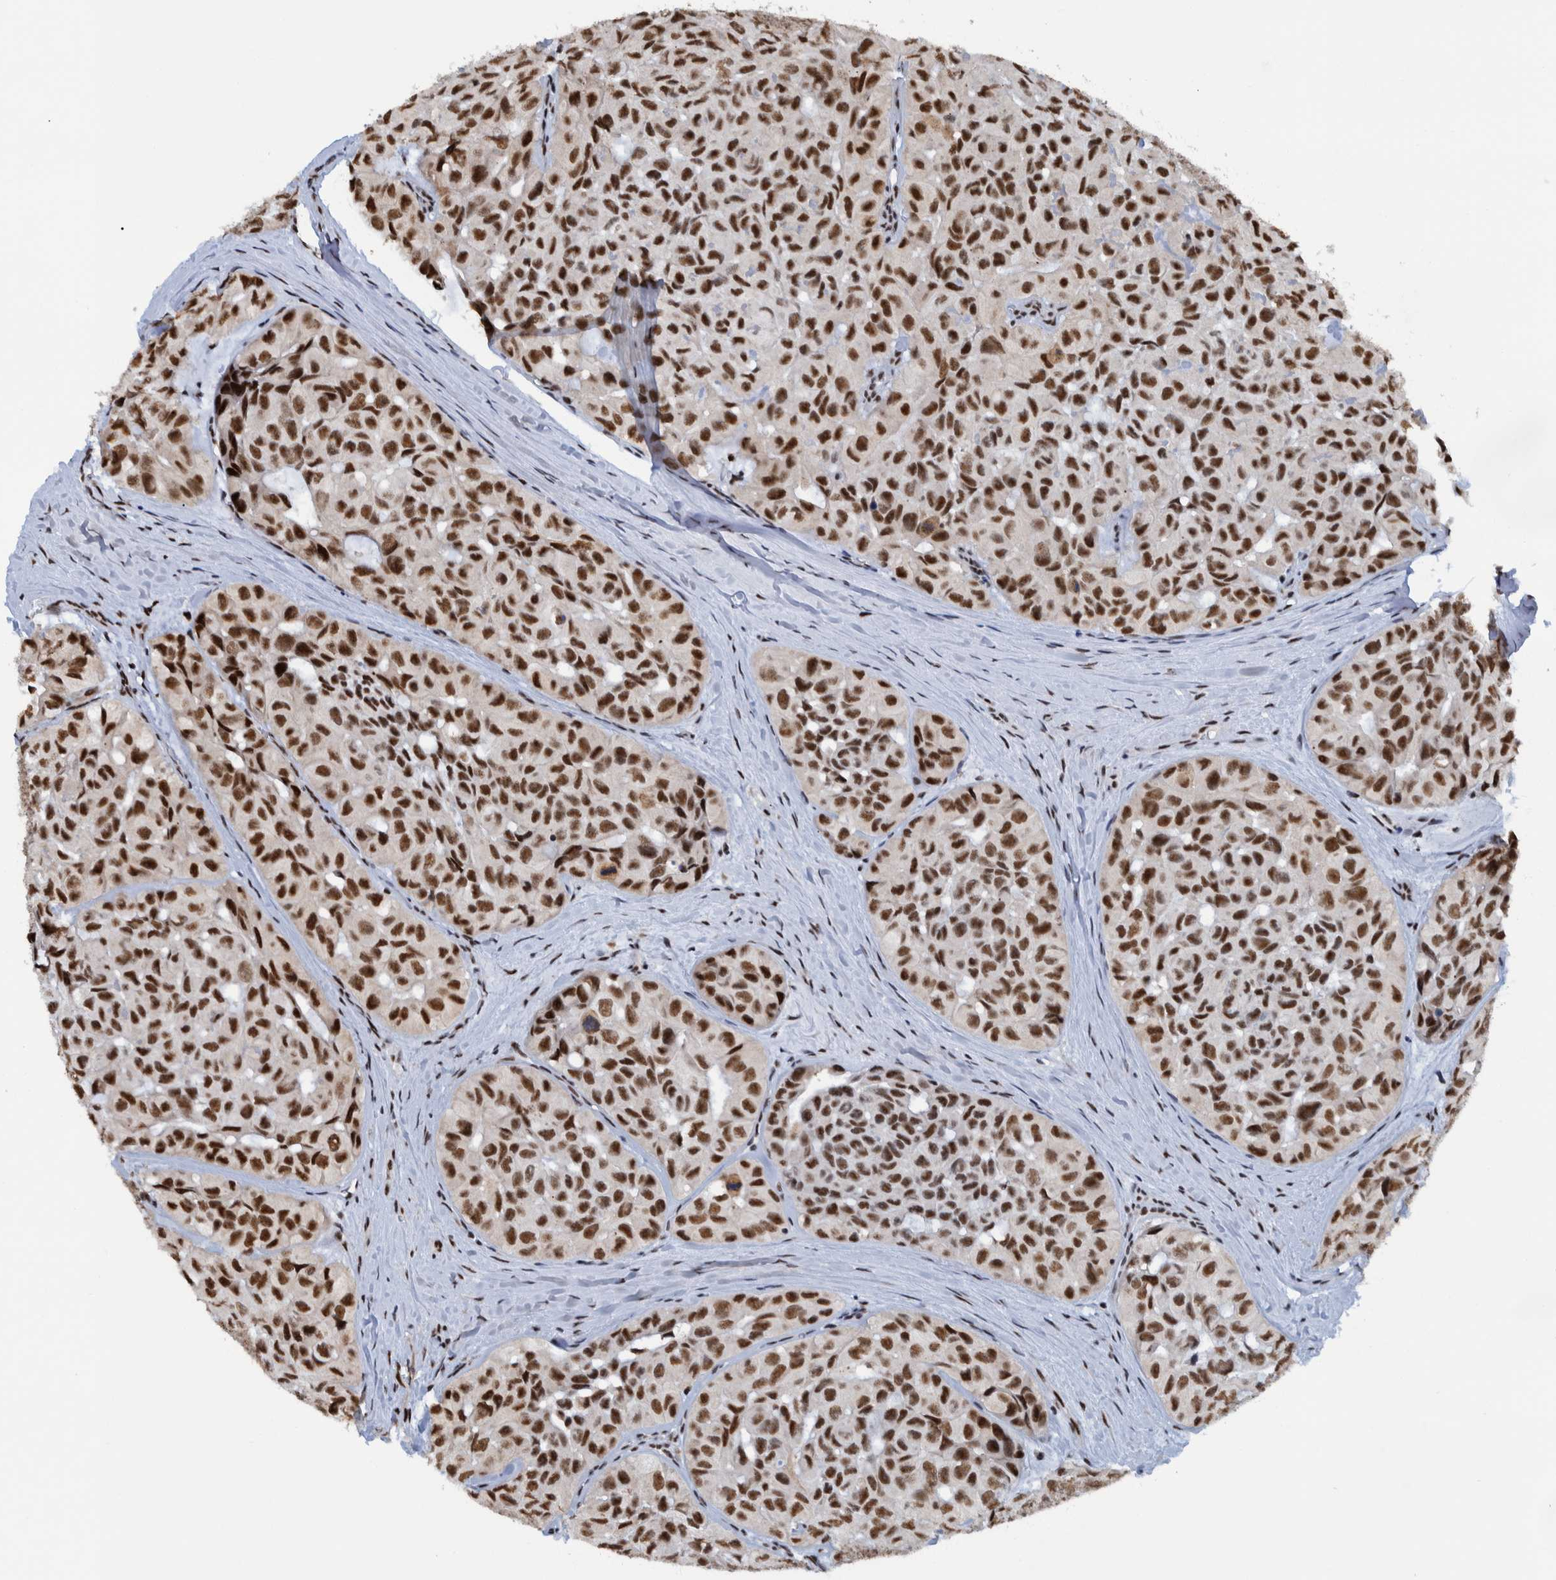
{"staining": {"intensity": "strong", "quantity": ">75%", "location": "nuclear"}, "tissue": "head and neck cancer", "cell_type": "Tumor cells", "image_type": "cancer", "snomed": [{"axis": "morphology", "description": "Adenocarcinoma, NOS"}, {"axis": "topography", "description": "Salivary gland, NOS"}, {"axis": "topography", "description": "Head-Neck"}], "caption": "Head and neck adenocarcinoma stained with IHC exhibits strong nuclear expression in approximately >75% of tumor cells.", "gene": "EFTUD2", "patient": {"sex": "female", "age": 76}}